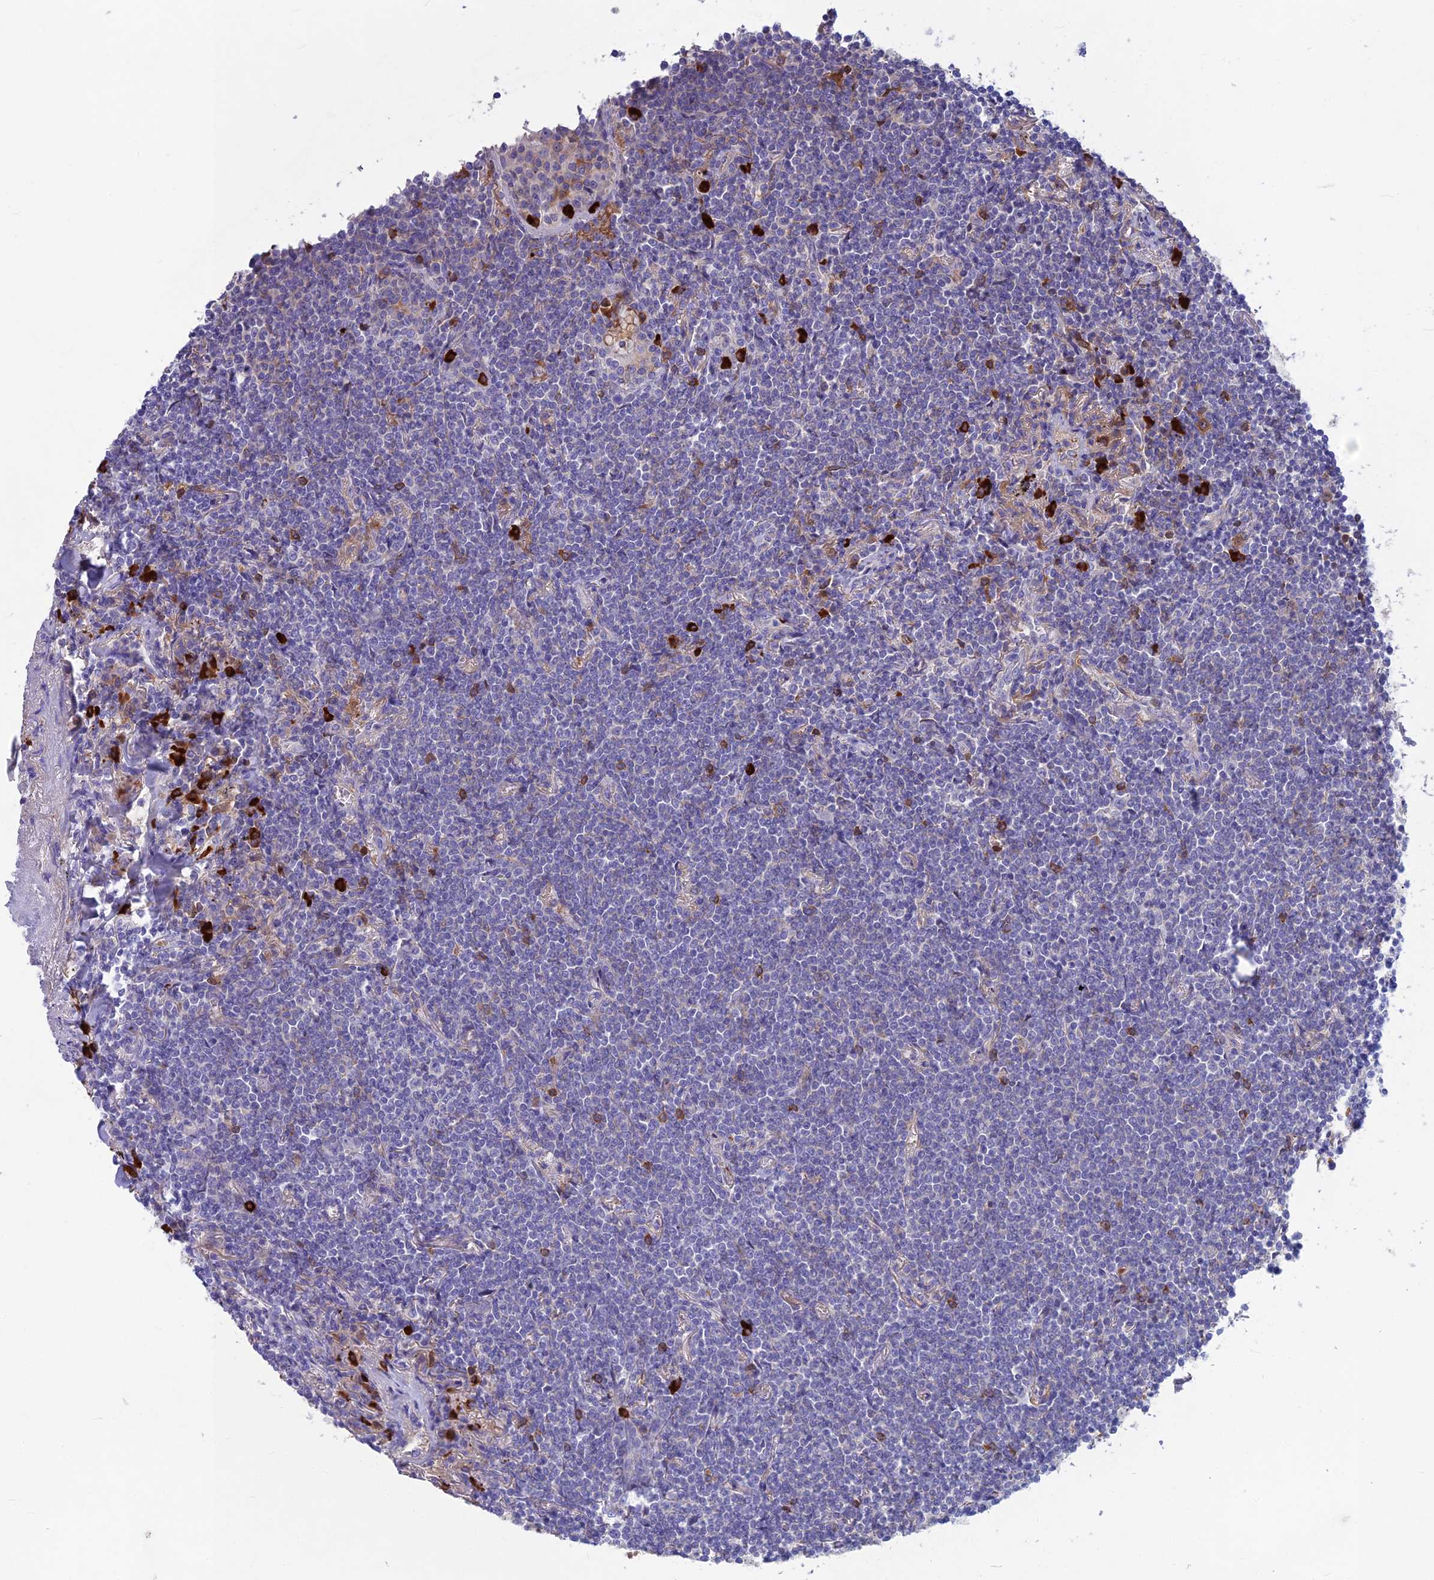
{"staining": {"intensity": "negative", "quantity": "none", "location": "none"}, "tissue": "lymphoma", "cell_type": "Tumor cells", "image_type": "cancer", "snomed": [{"axis": "morphology", "description": "Malignant lymphoma, non-Hodgkin's type, Low grade"}, {"axis": "topography", "description": "Lung"}], "caption": "The photomicrograph displays no staining of tumor cells in lymphoma.", "gene": "SNAP91", "patient": {"sex": "female", "age": 71}}